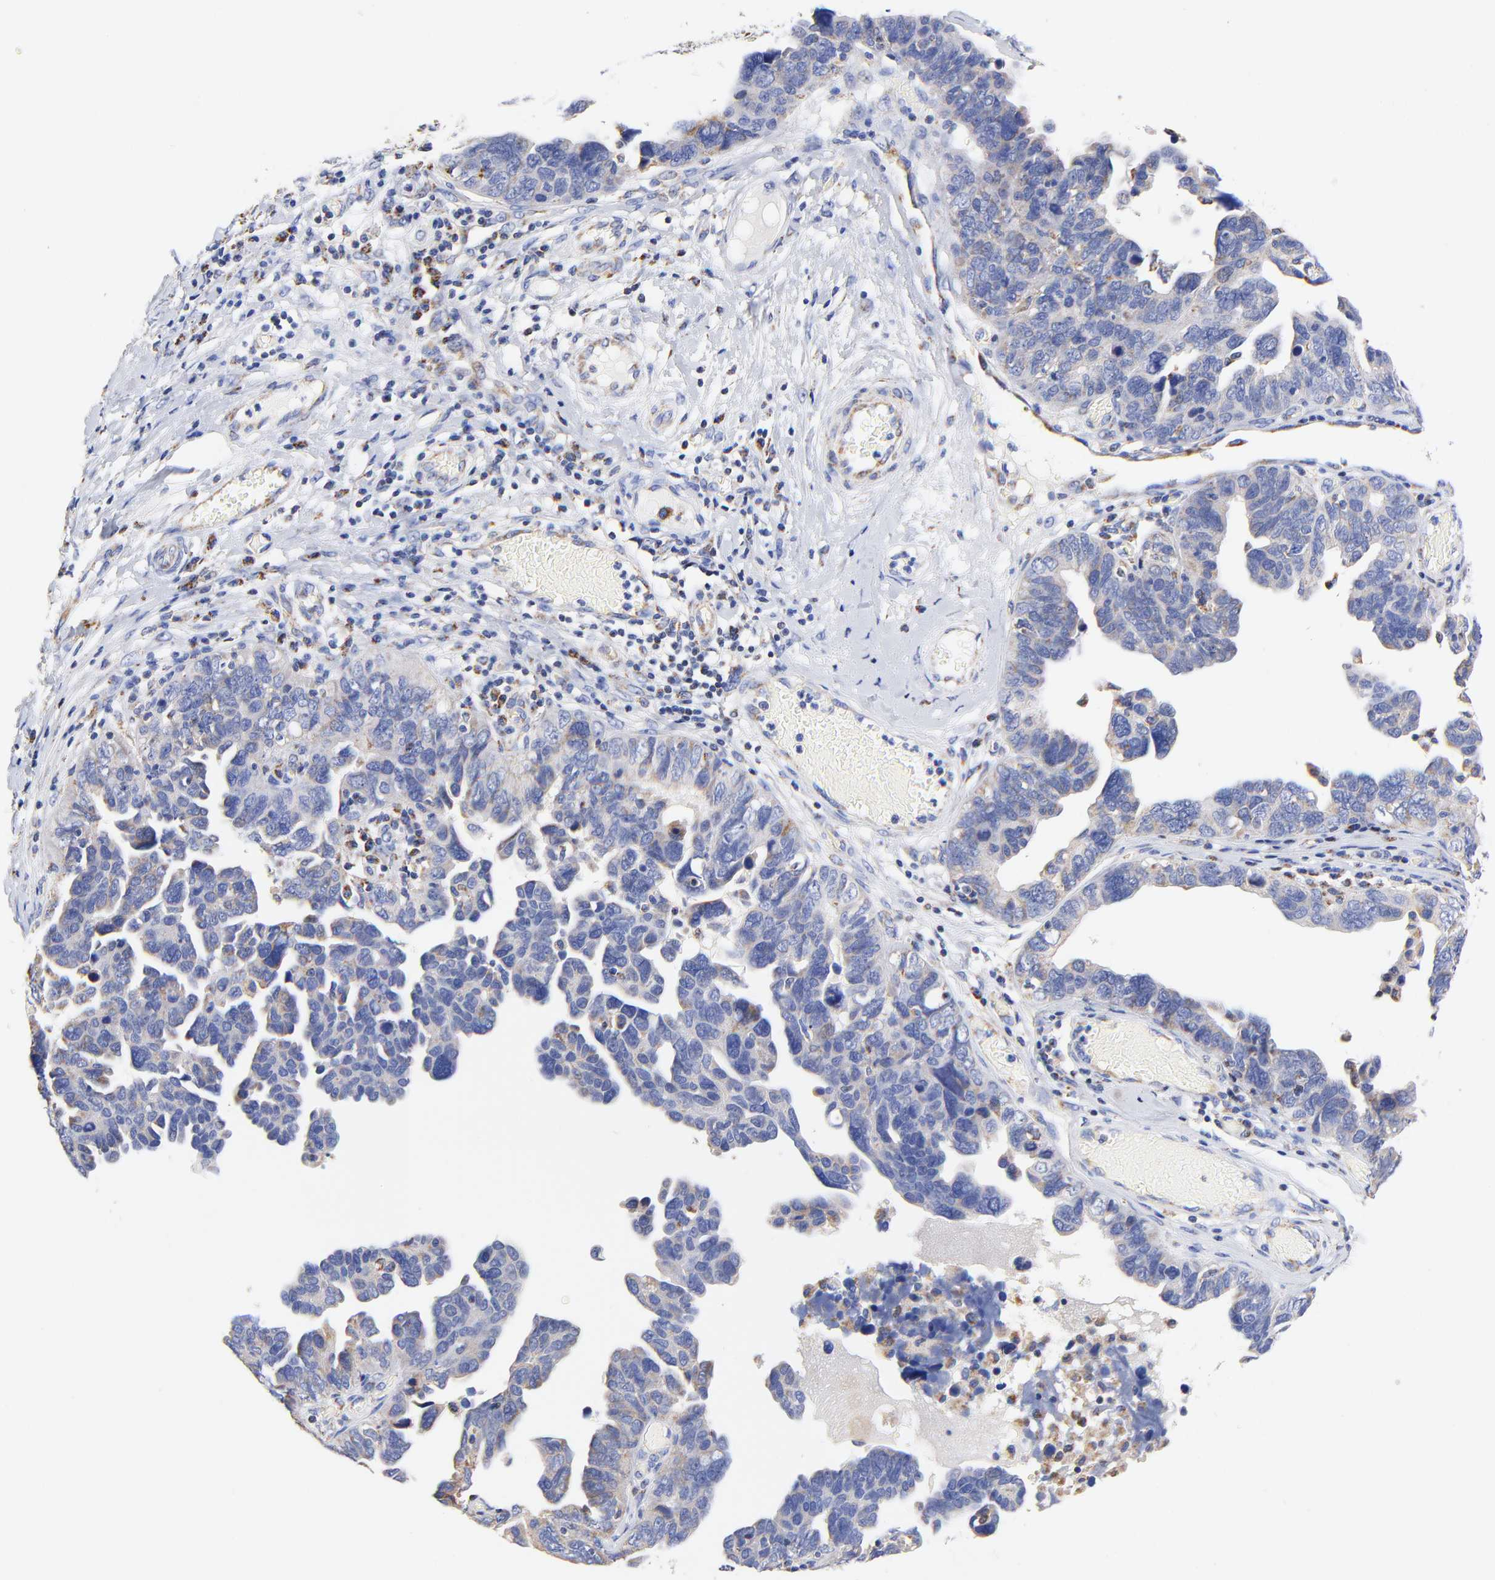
{"staining": {"intensity": "moderate", "quantity": "25%-75%", "location": "cytoplasmic/membranous"}, "tissue": "ovarian cancer", "cell_type": "Tumor cells", "image_type": "cancer", "snomed": [{"axis": "morphology", "description": "Cystadenocarcinoma, serous, NOS"}, {"axis": "topography", "description": "Ovary"}], "caption": "Immunohistochemistry (IHC) of human ovarian serous cystadenocarcinoma shows medium levels of moderate cytoplasmic/membranous expression in approximately 25%-75% of tumor cells. The staining was performed using DAB to visualize the protein expression in brown, while the nuclei were stained in blue with hematoxylin (Magnification: 20x).", "gene": "ATP5F1D", "patient": {"sex": "female", "age": 64}}